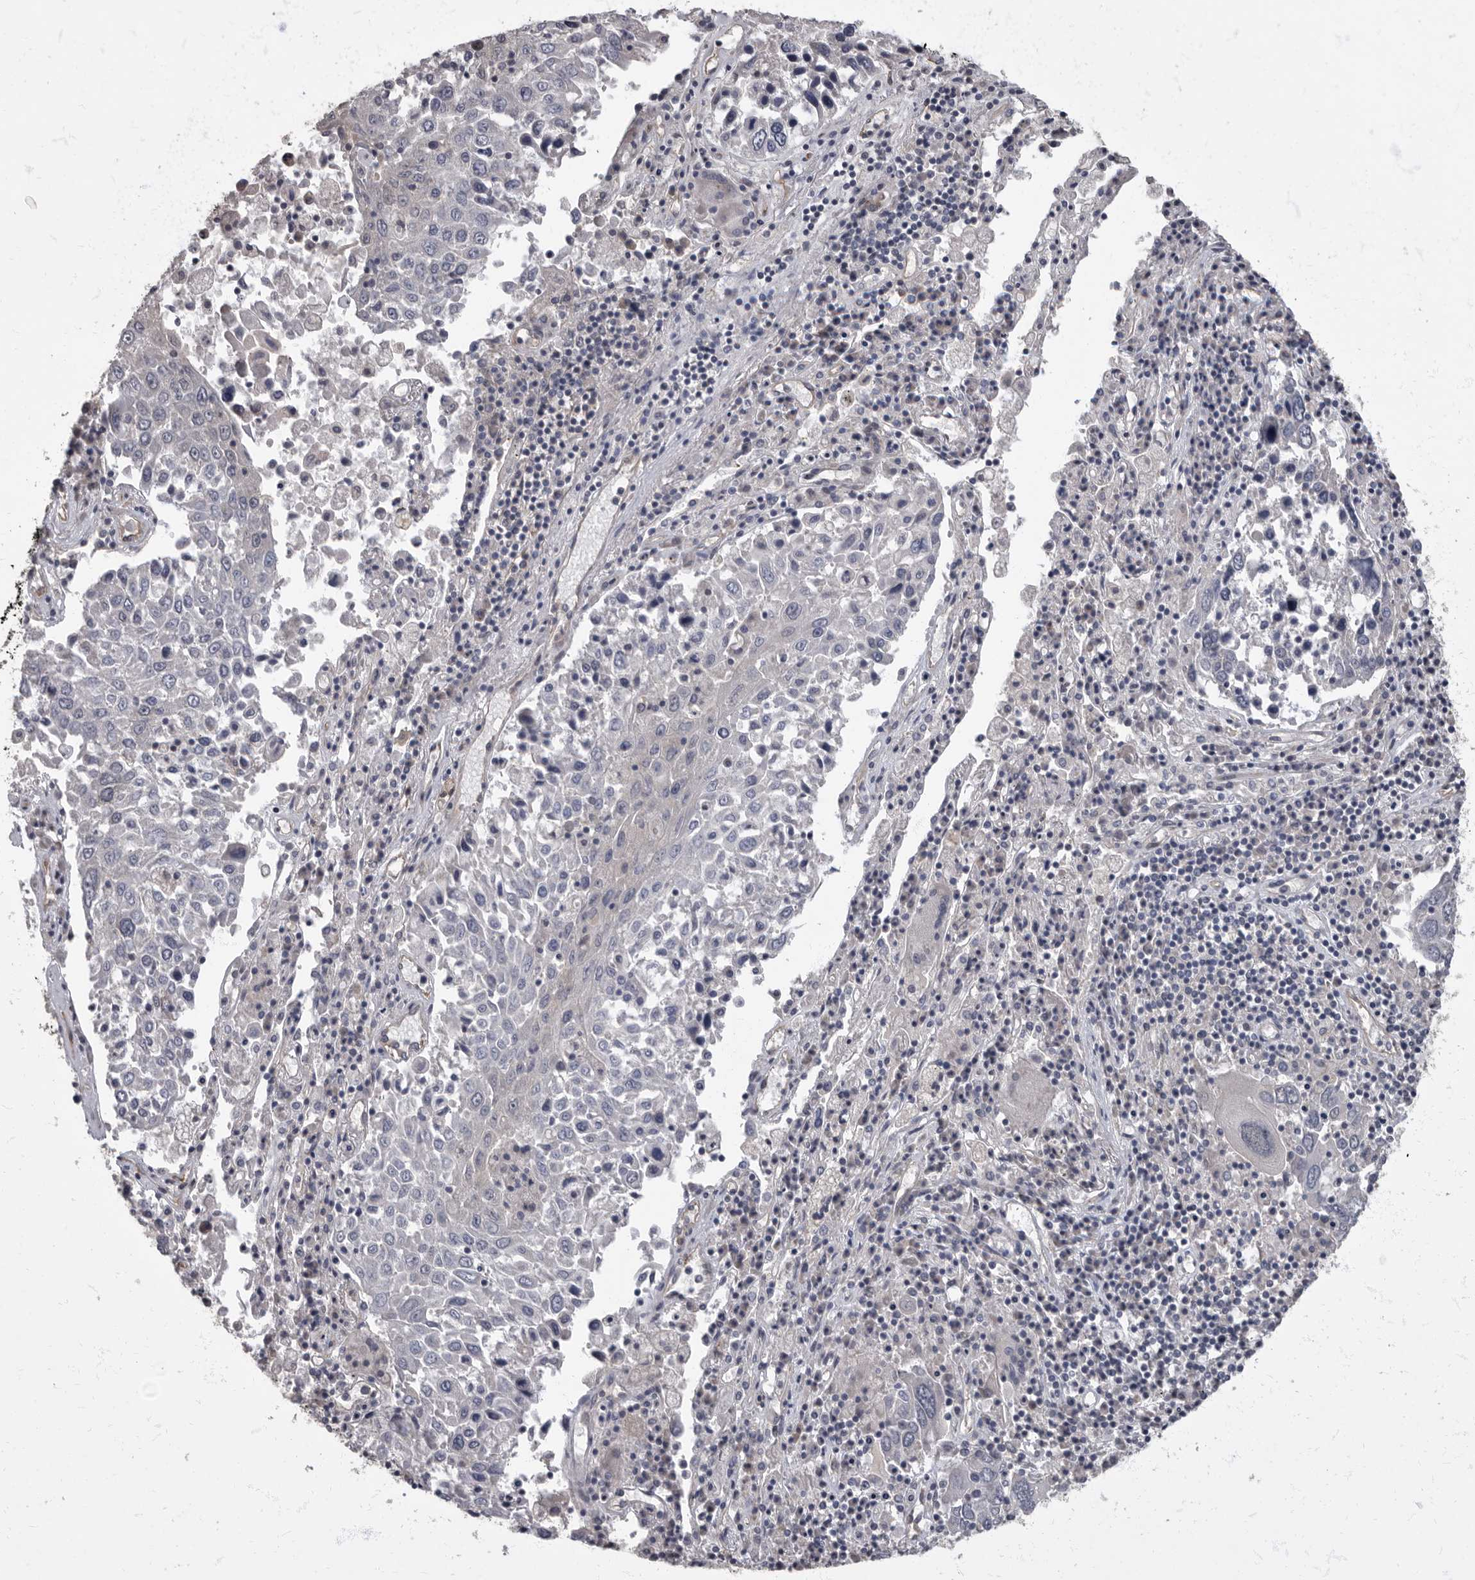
{"staining": {"intensity": "negative", "quantity": "none", "location": "none"}, "tissue": "lung cancer", "cell_type": "Tumor cells", "image_type": "cancer", "snomed": [{"axis": "morphology", "description": "Squamous cell carcinoma, NOS"}, {"axis": "topography", "description": "Lung"}], "caption": "Immunohistochemistry histopathology image of neoplastic tissue: lung cancer (squamous cell carcinoma) stained with DAB shows no significant protein positivity in tumor cells.", "gene": "PDK1", "patient": {"sex": "male", "age": 65}}